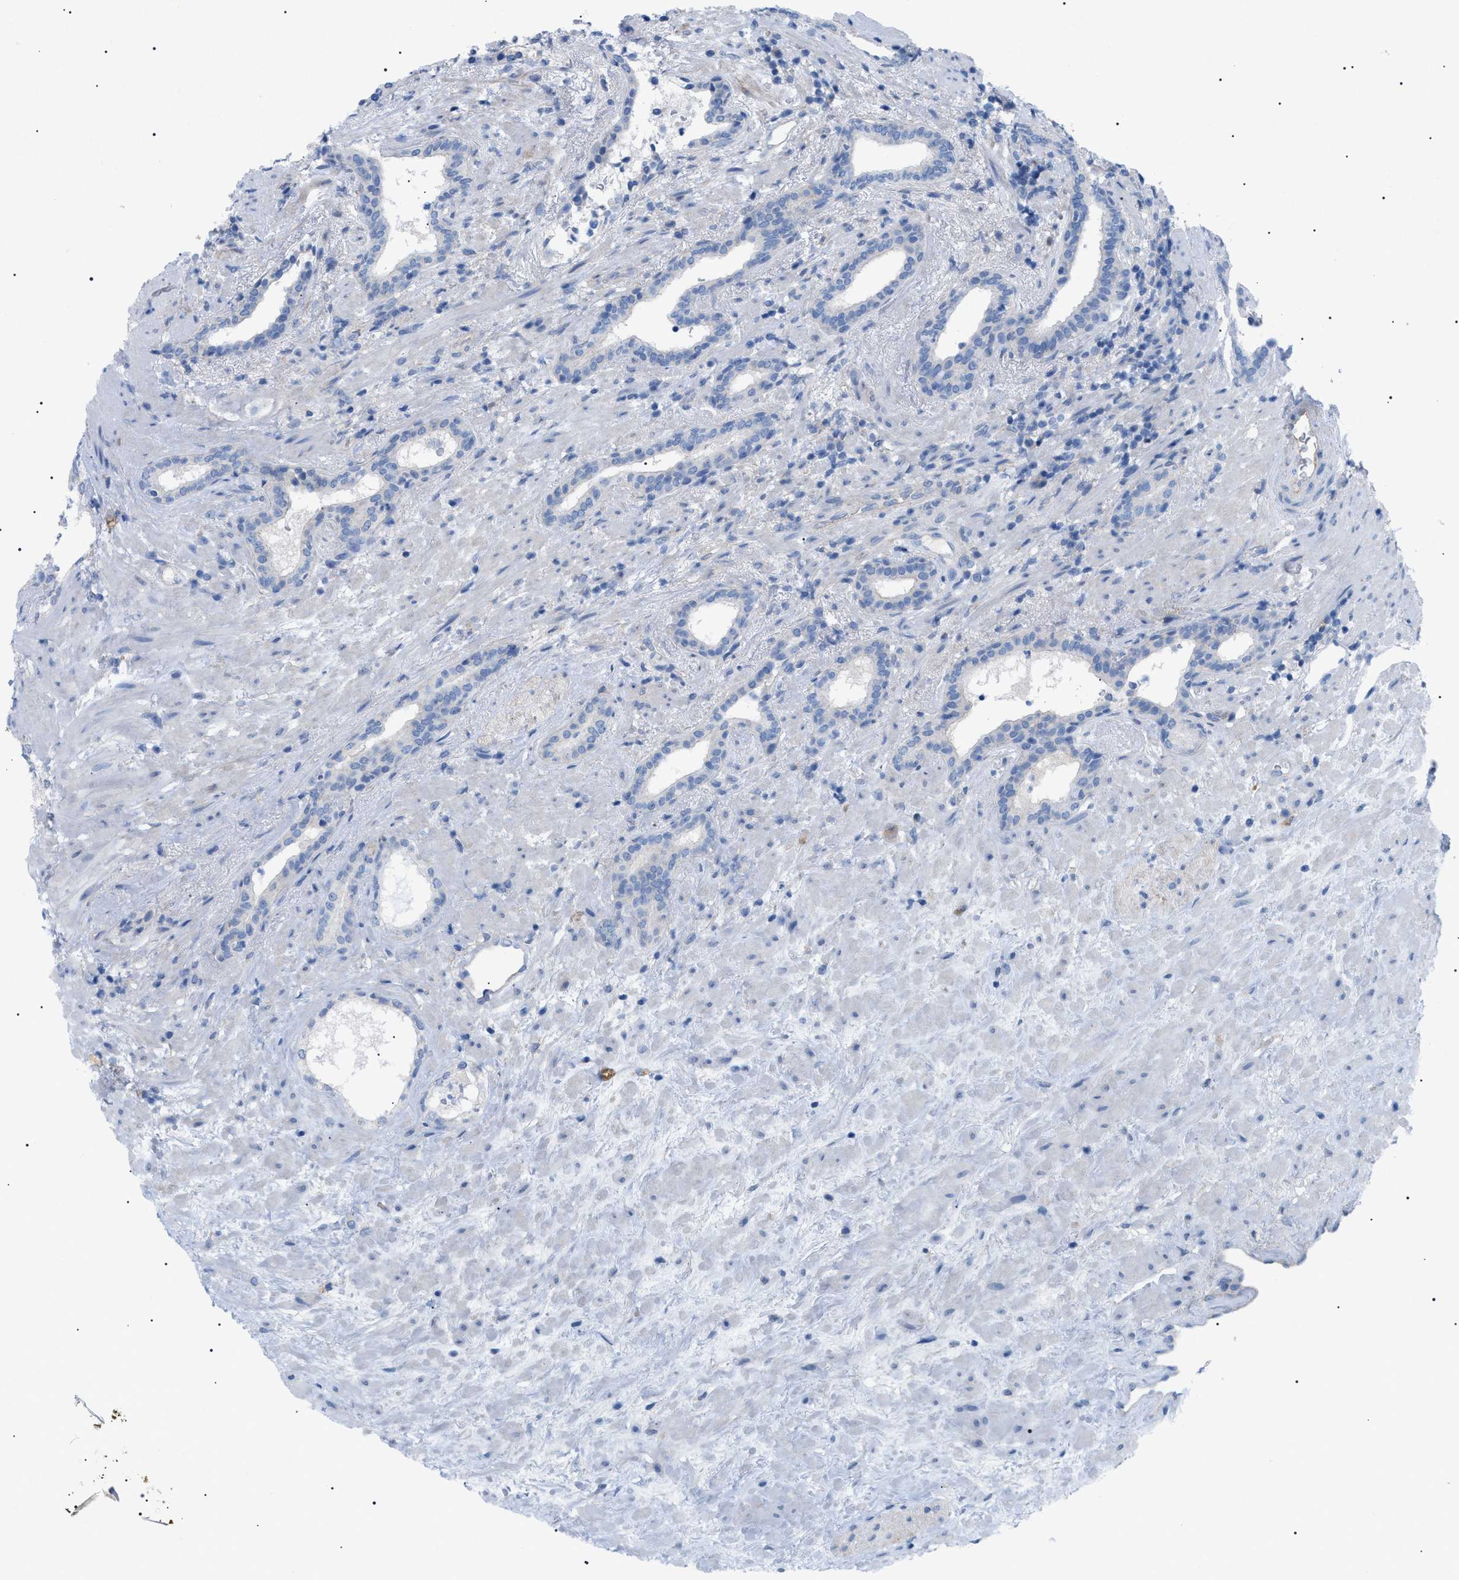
{"staining": {"intensity": "negative", "quantity": "none", "location": "none"}, "tissue": "prostate cancer", "cell_type": "Tumor cells", "image_type": "cancer", "snomed": [{"axis": "morphology", "description": "Adenocarcinoma, High grade"}, {"axis": "topography", "description": "Prostate"}], "caption": "Protein analysis of prostate cancer displays no significant positivity in tumor cells.", "gene": "ADAMTS1", "patient": {"sex": "male", "age": 71}}